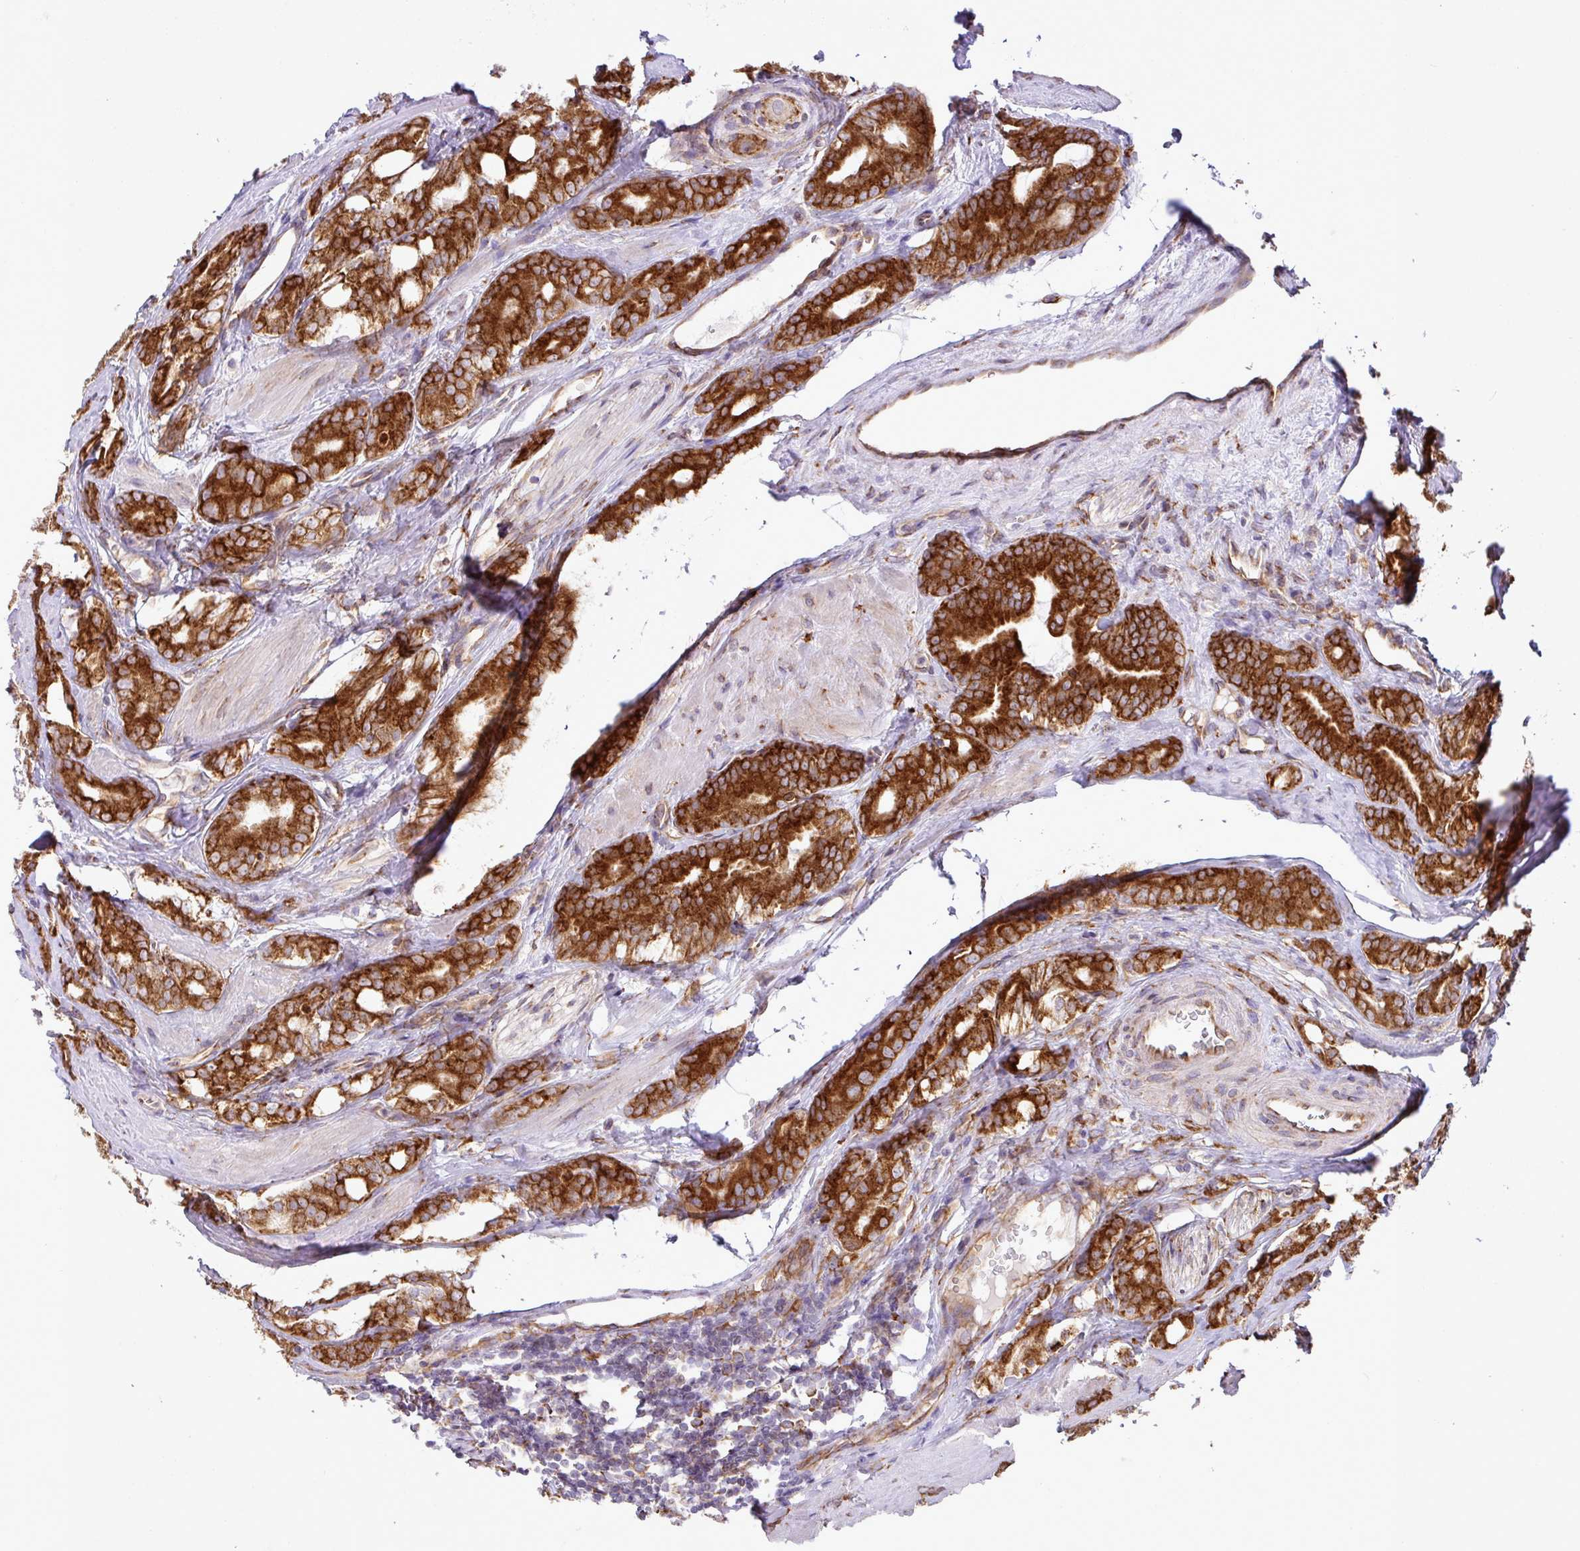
{"staining": {"intensity": "strong", "quantity": ">75%", "location": "cytoplasmic/membranous"}, "tissue": "prostate cancer", "cell_type": "Tumor cells", "image_type": "cancer", "snomed": [{"axis": "morphology", "description": "Adenocarcinoma, High grade"}, {"axis": "topography", "description": "Prostate"}], "caption": "Strong cytoplasmic/membranous staining is appreciated in approximately >75% of tumor cells in prostate cancer (adenocarcinoma (high-grade)). (DAB (3,3'-diaminobenzidine) = brown stain, brightfield microscopy at high magnification).", "gene": "SLC39A7", "patient": {"sex": "male", "age": 62}}